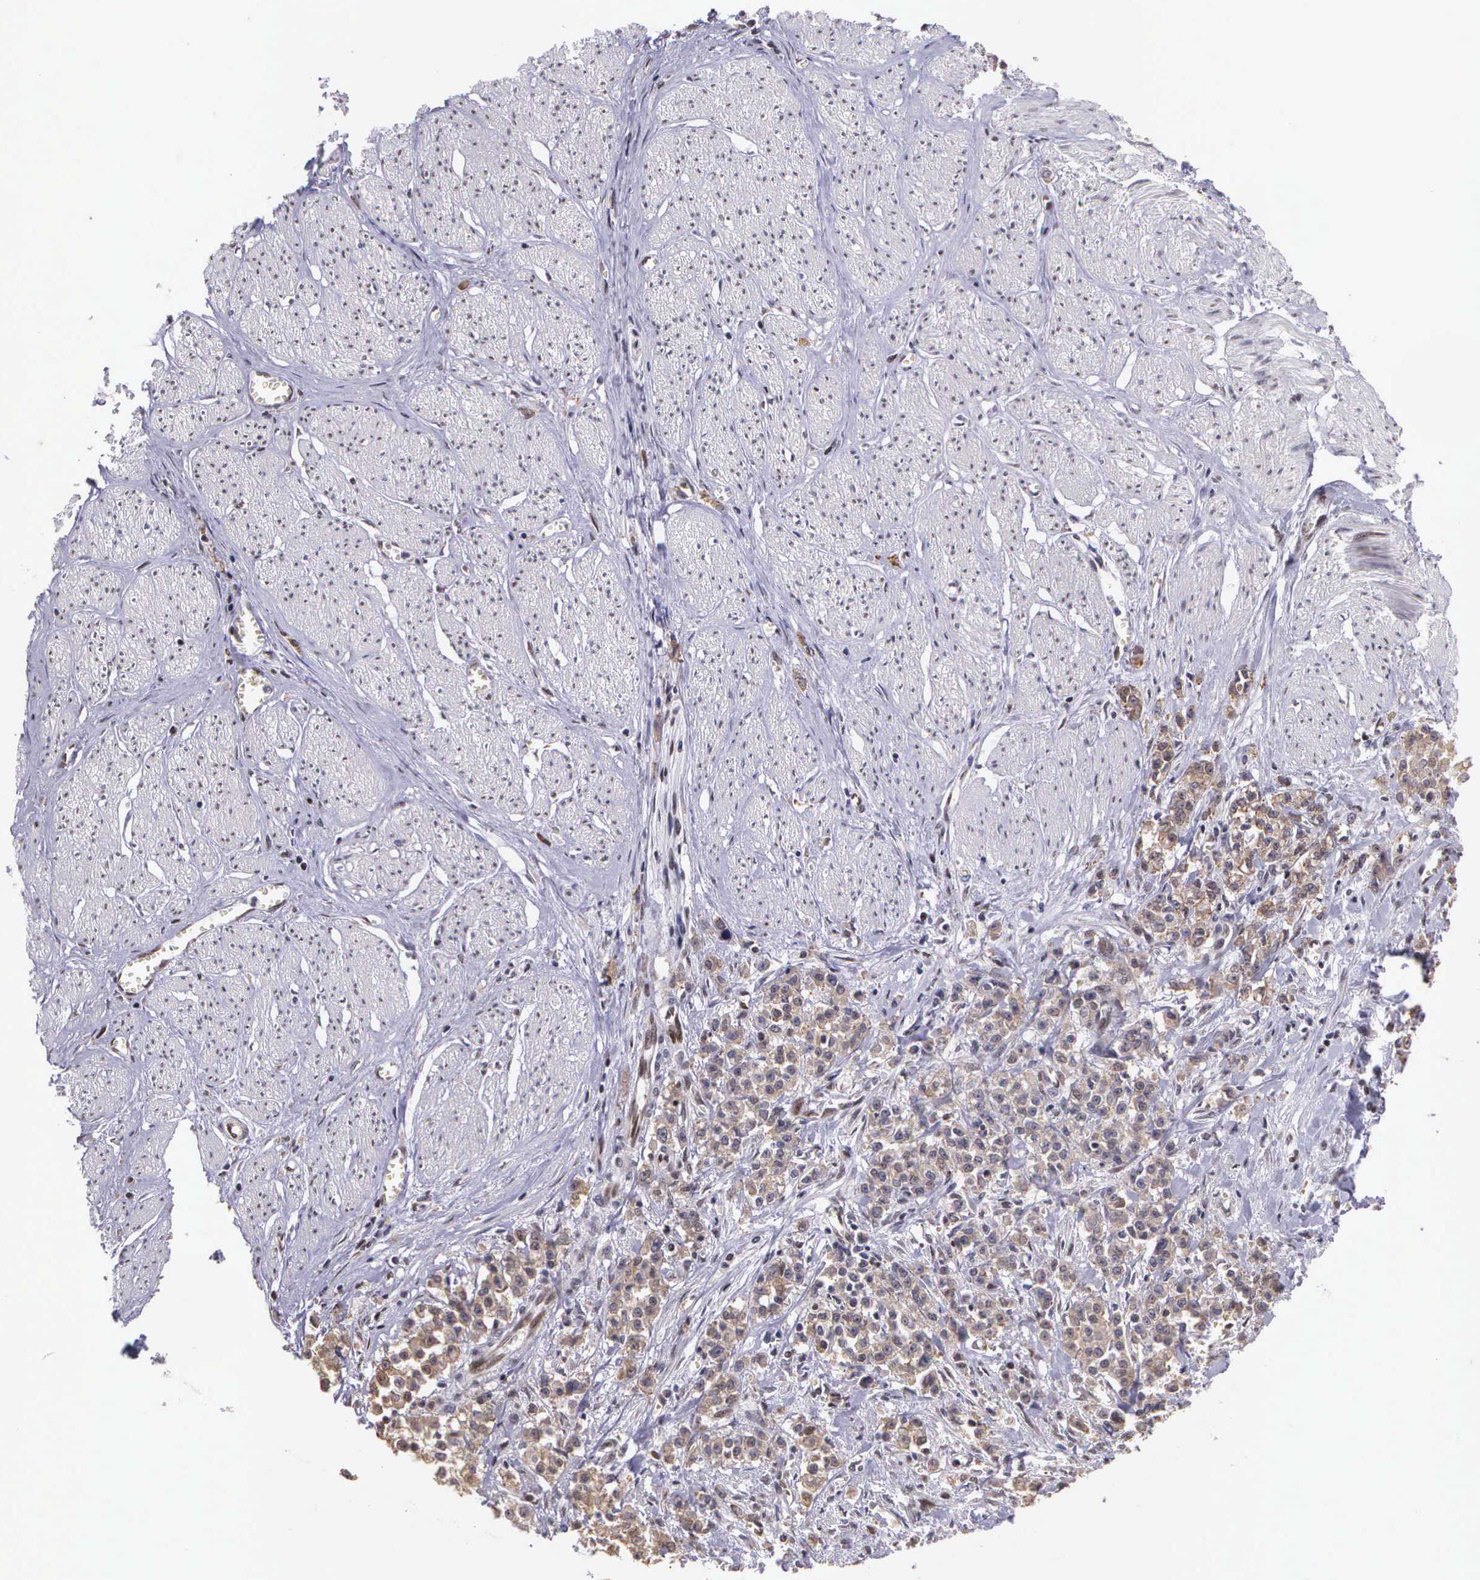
{"staining": {"intensity": "weak", "quantity": "25%-75%", "location": "cytoplasmic/membranous"}, "tissue": "stomach cancer", "cell_type": "Tumor cells", "image_type": "cancer", "snomed": [{"axis": "morphology", "description": "Adenocarcinoma, NOS"}, {"axis": "topography", "description": "Stomach"}], "caption": "Tumor cells reveal low levels of weak cytoplasmic/membranous positivity in approximately 25%-75% of cells in adenocarcinoma (stomach).", "gene": "SLC25A21", "patient": {"sex": "male", "age": 72}}